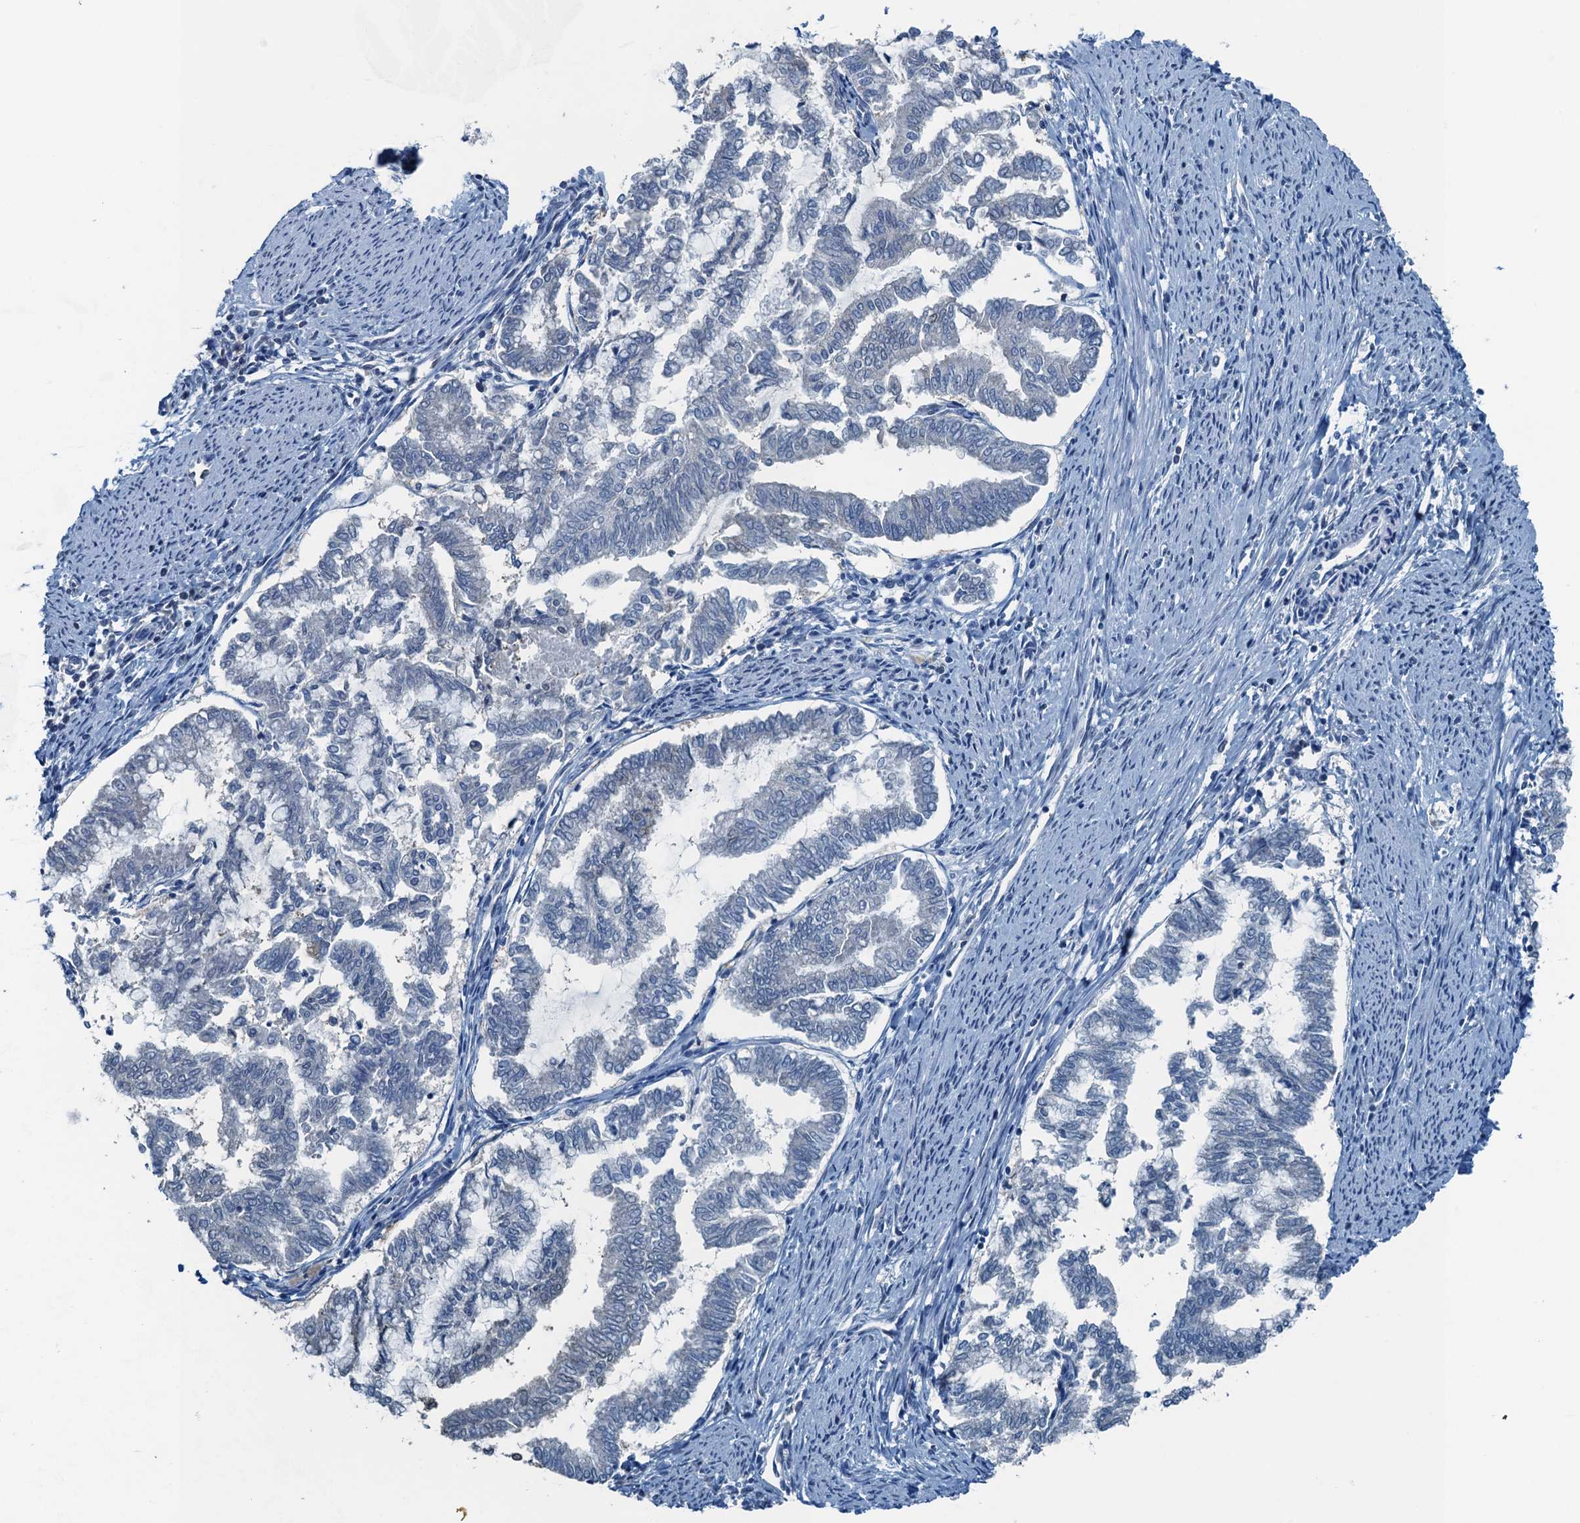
{"staining": {"intensity": "negative", "quantity": "none", "location": "none"}, "tissue": "endometrial cancer", "cell_type": "Tumor cells", "image_type": "cancer", "snomed": [{"axis": "morphology", "description": "Adenocarcinoma, NOS"}, {"axis": "topography", "description": "Endometrium"}], "caption": "This photomicrograph is of endometrial cancer stained with IHC to label a protein in brown with the nuclei are counter-stained blue. There is no staining in tumor cells. (DAB (3,3'-diaminobenzidine) immunohistochemistry with hematoxylin counter stain).", "gene": "C11orf54", "patient": {"sex": "female", "age": 79}}